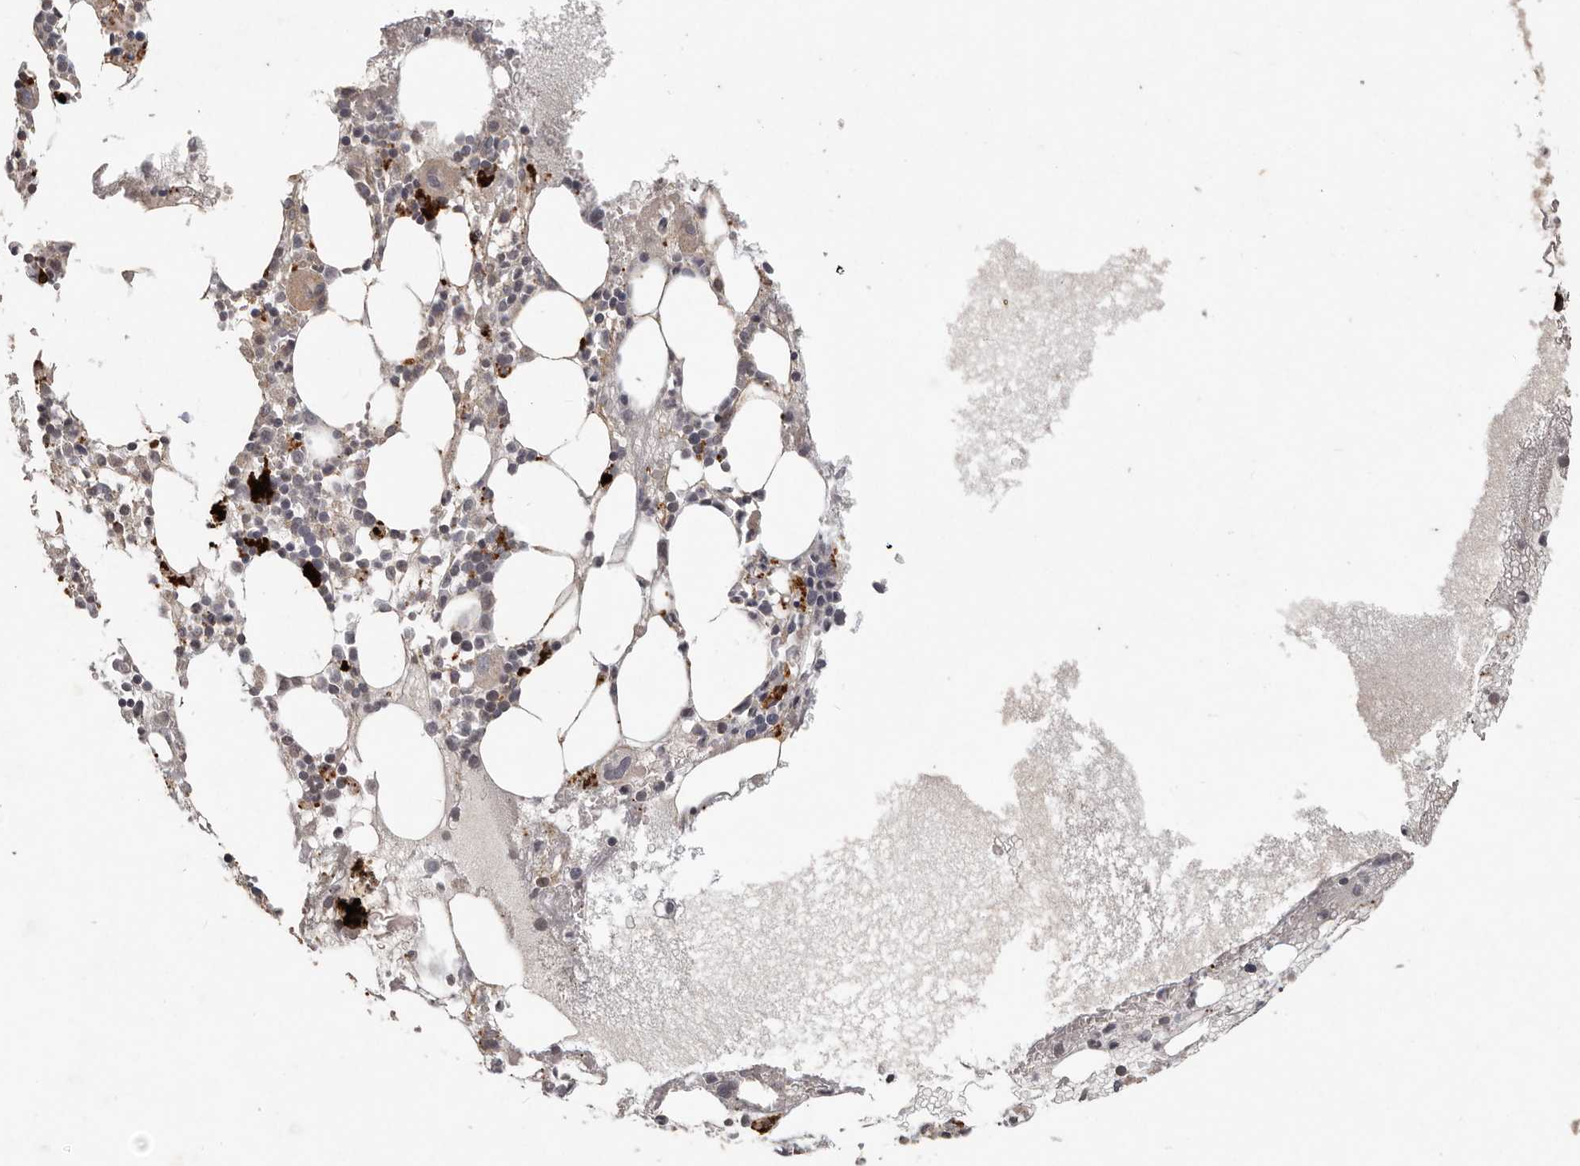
{"staining": {"intensity": "moderate", "quantity": "<25%", "location": "cytoplasmic/membranous"}, "tissue": "bone marrow", "cell_type": "Hematopoietic cells", "image_type": "normal", "snomed": [{"axis": "morphology", "description": "Normal tissue, NOS"}, {"axis": "topography", "description": "Bone marrow"}], "caption": "Protein staining of benign bone marrow reveals moderate cytoplasmic/membranous expression in approximately <25% of hematopoietic cells.", "gene": "PLOD2", "patient": {"sex": "female", "age": 52}}